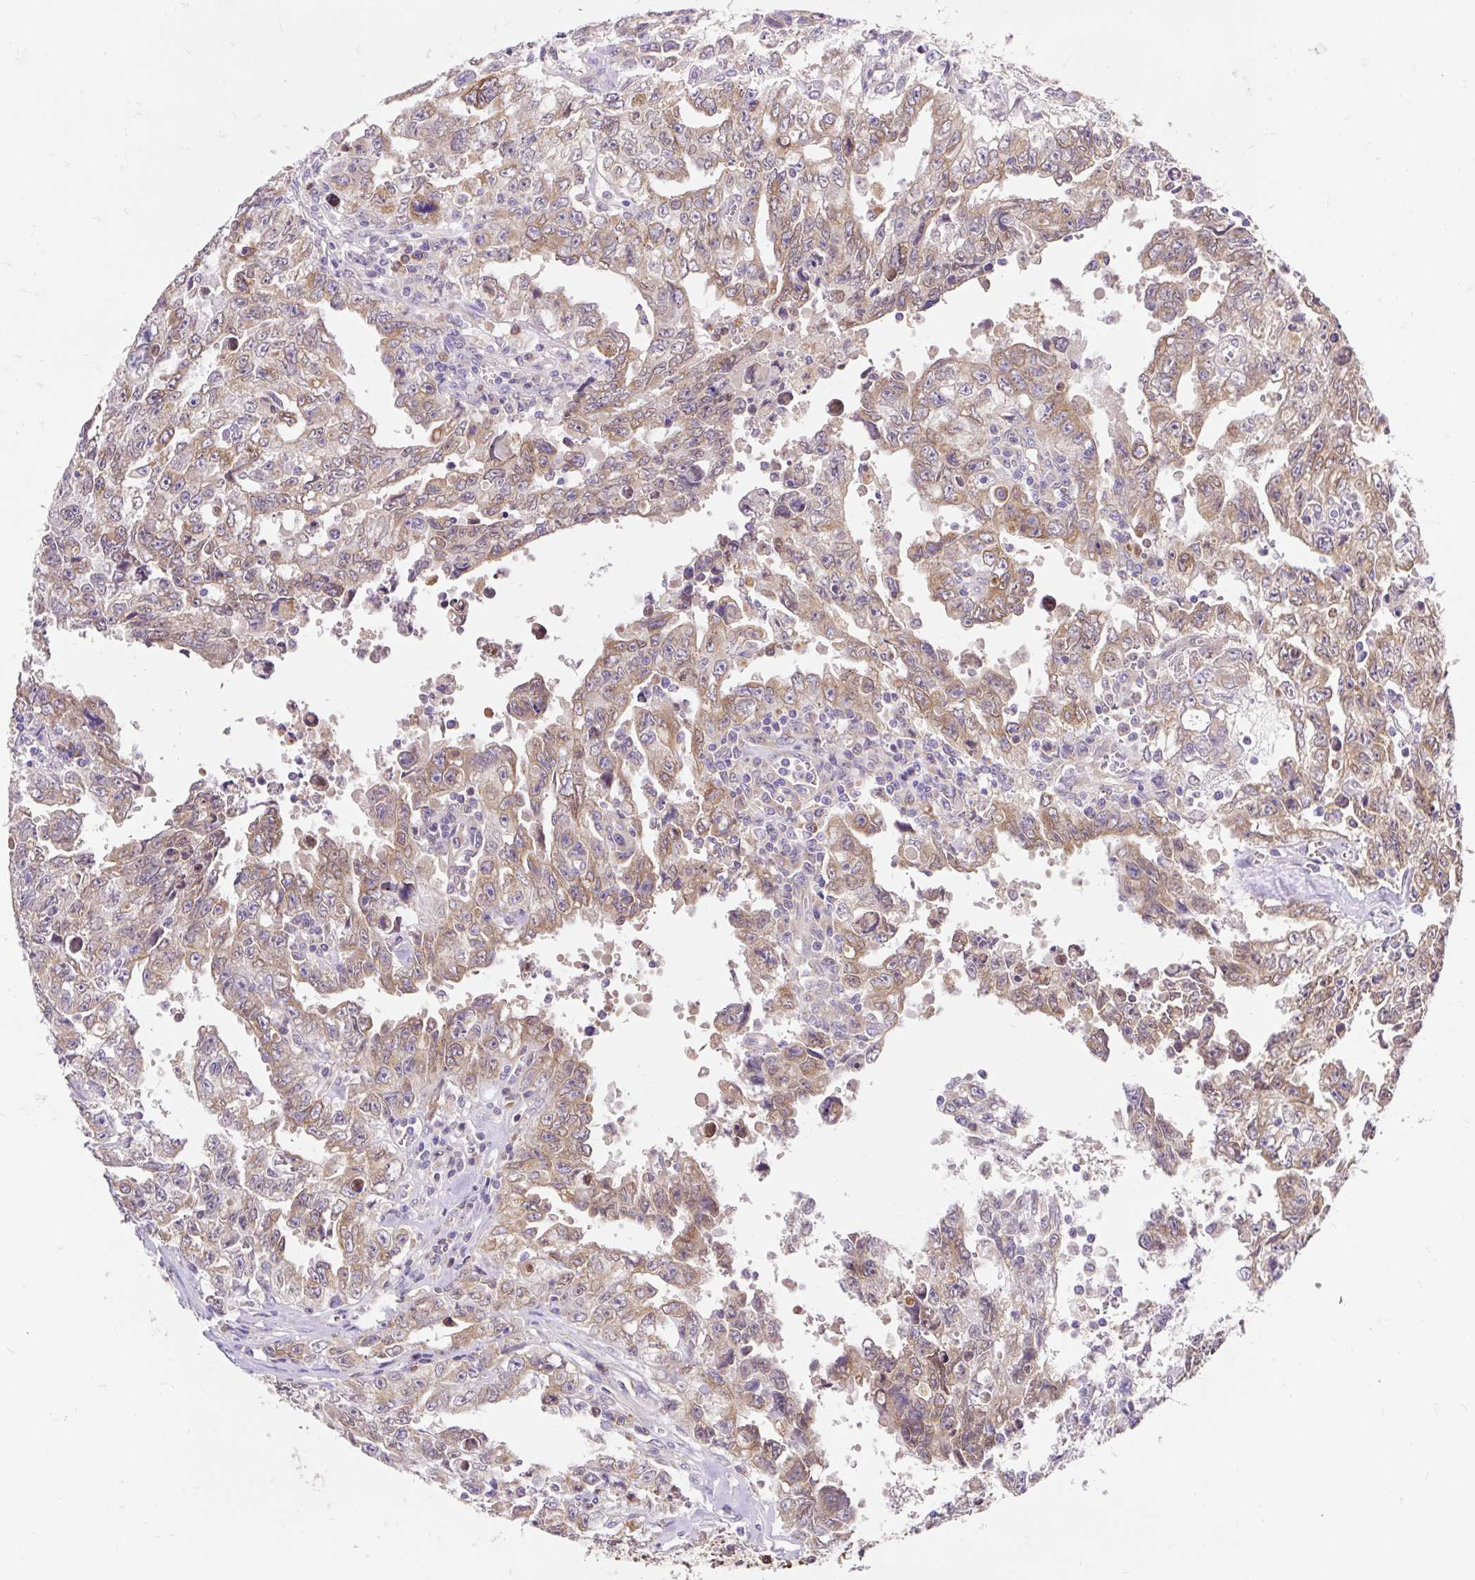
{"staining": {"intensity": "weak", "quantity": ">75%", "location": "cytoplasmic/membranous"}, "tissue": "testis cancer", "cell_type": "Tumor cells", "image_type": "cancer", "snomed": [{"axis": "morphology", "description": "Carcinoma, Embryonal, NOS"}, {"axis": "topography", "description": "Testis"}], "caption": "Immunohistochemistry (IHC) micrograph of human embryonal carcinoma (testis) stained for a protein (brown), which exhibits low levels of weak cytoplasmic/membranous positivity in approximately >75% of tumor cells.", "gene": "SEC63", "patient": {"sex": "male", "age": 24}}